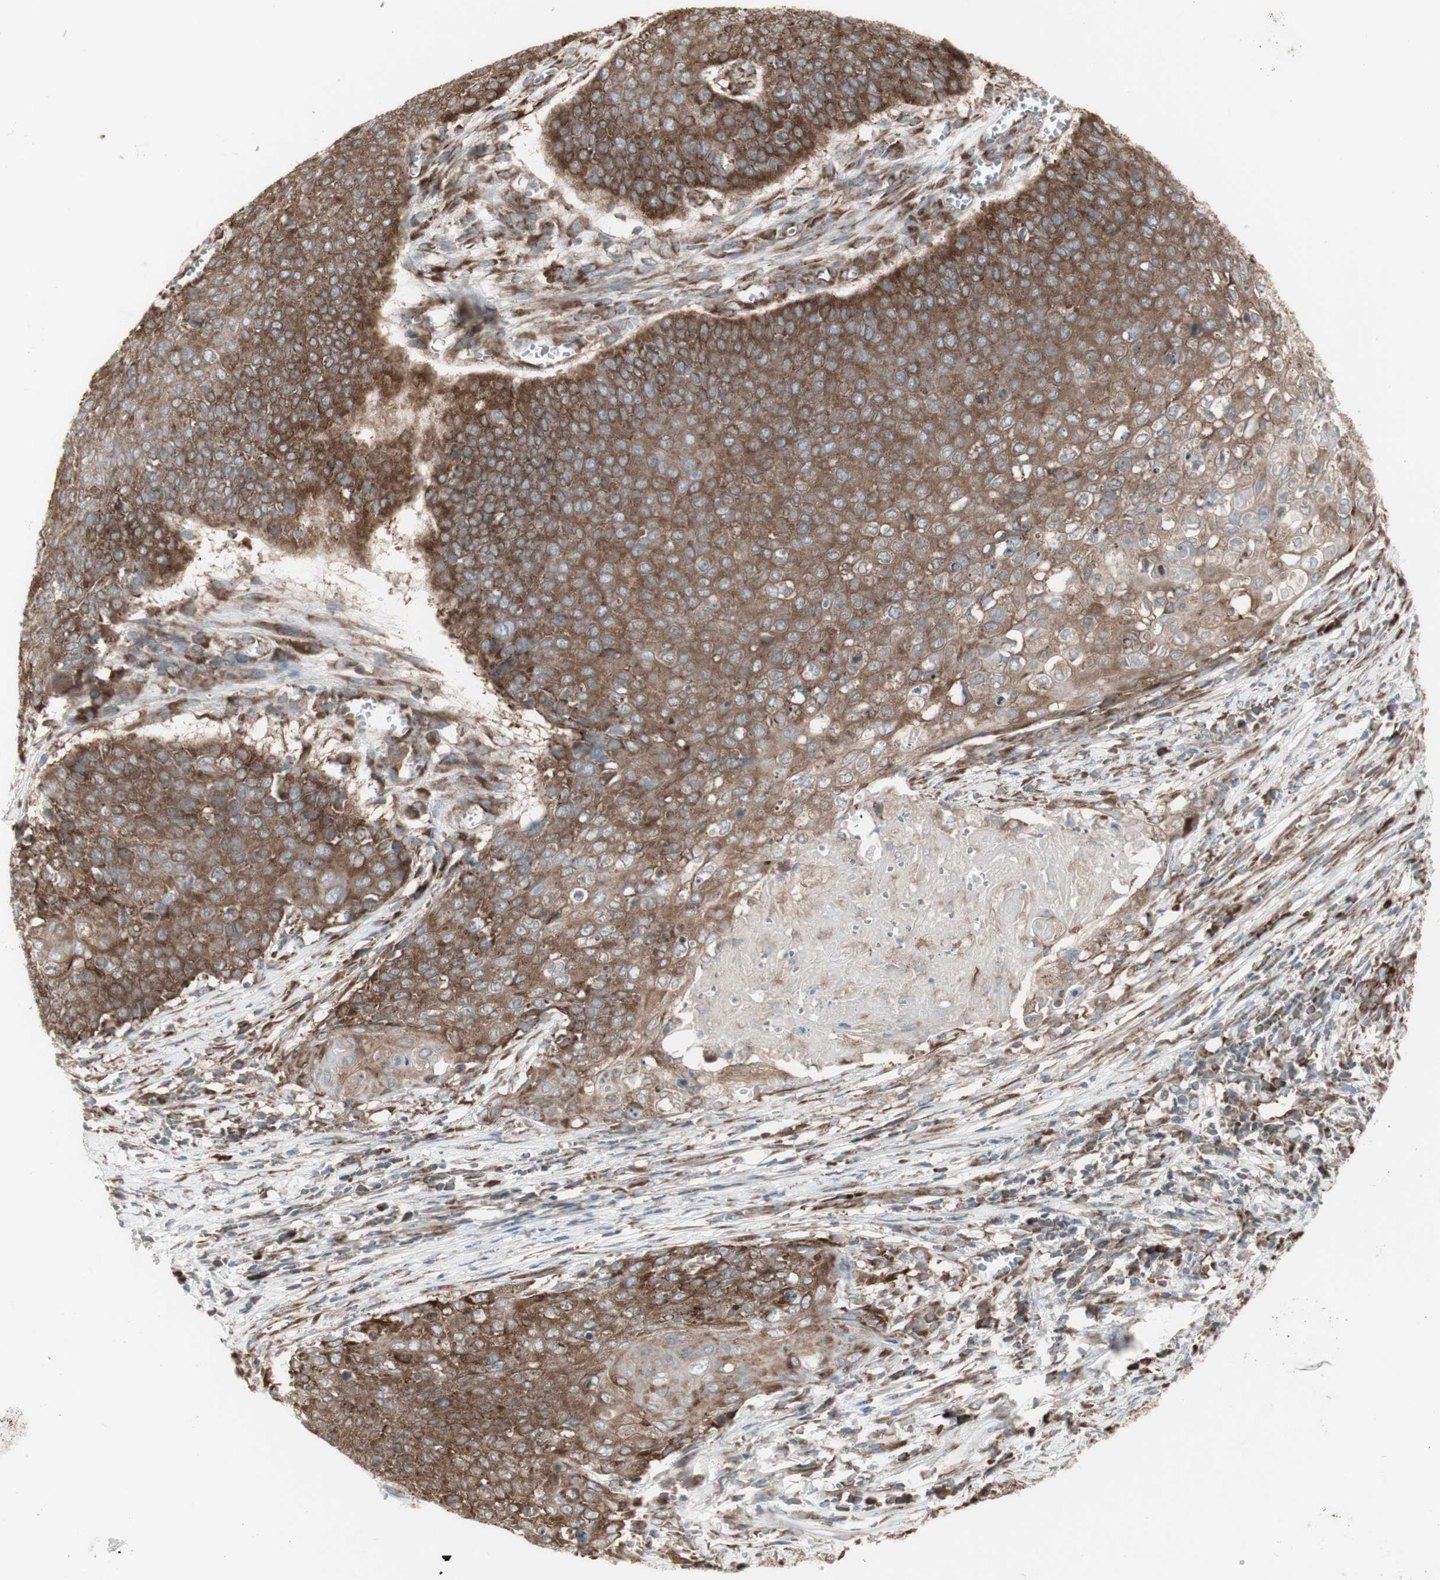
{"staining": {"intensity": "moderate", "quantity": ">75%", "location": "cytoplasmic/membranous"}, "tissue": "cervical cancer", "cell_type": "Tumor cells", "image_type": "cancer", "snomed": [{"axis": "morphology", "description": "Squamous cell carcinoma, NOS"}, {"axis": "topography", "description": "Cervix"}], "caption": "The photomicrograph displays a brown stain indicating the presence of a protein in the cytoplasmic/membranous of tumor cells in cervical squamous cell carcinoma. The staining is performed using DAB brown chromogen to label protein expression. The nuclei are counter-stained blue using hematoxylin.", "gene": "FKBP3", "patient": {"sex": "female", "age": 39}}